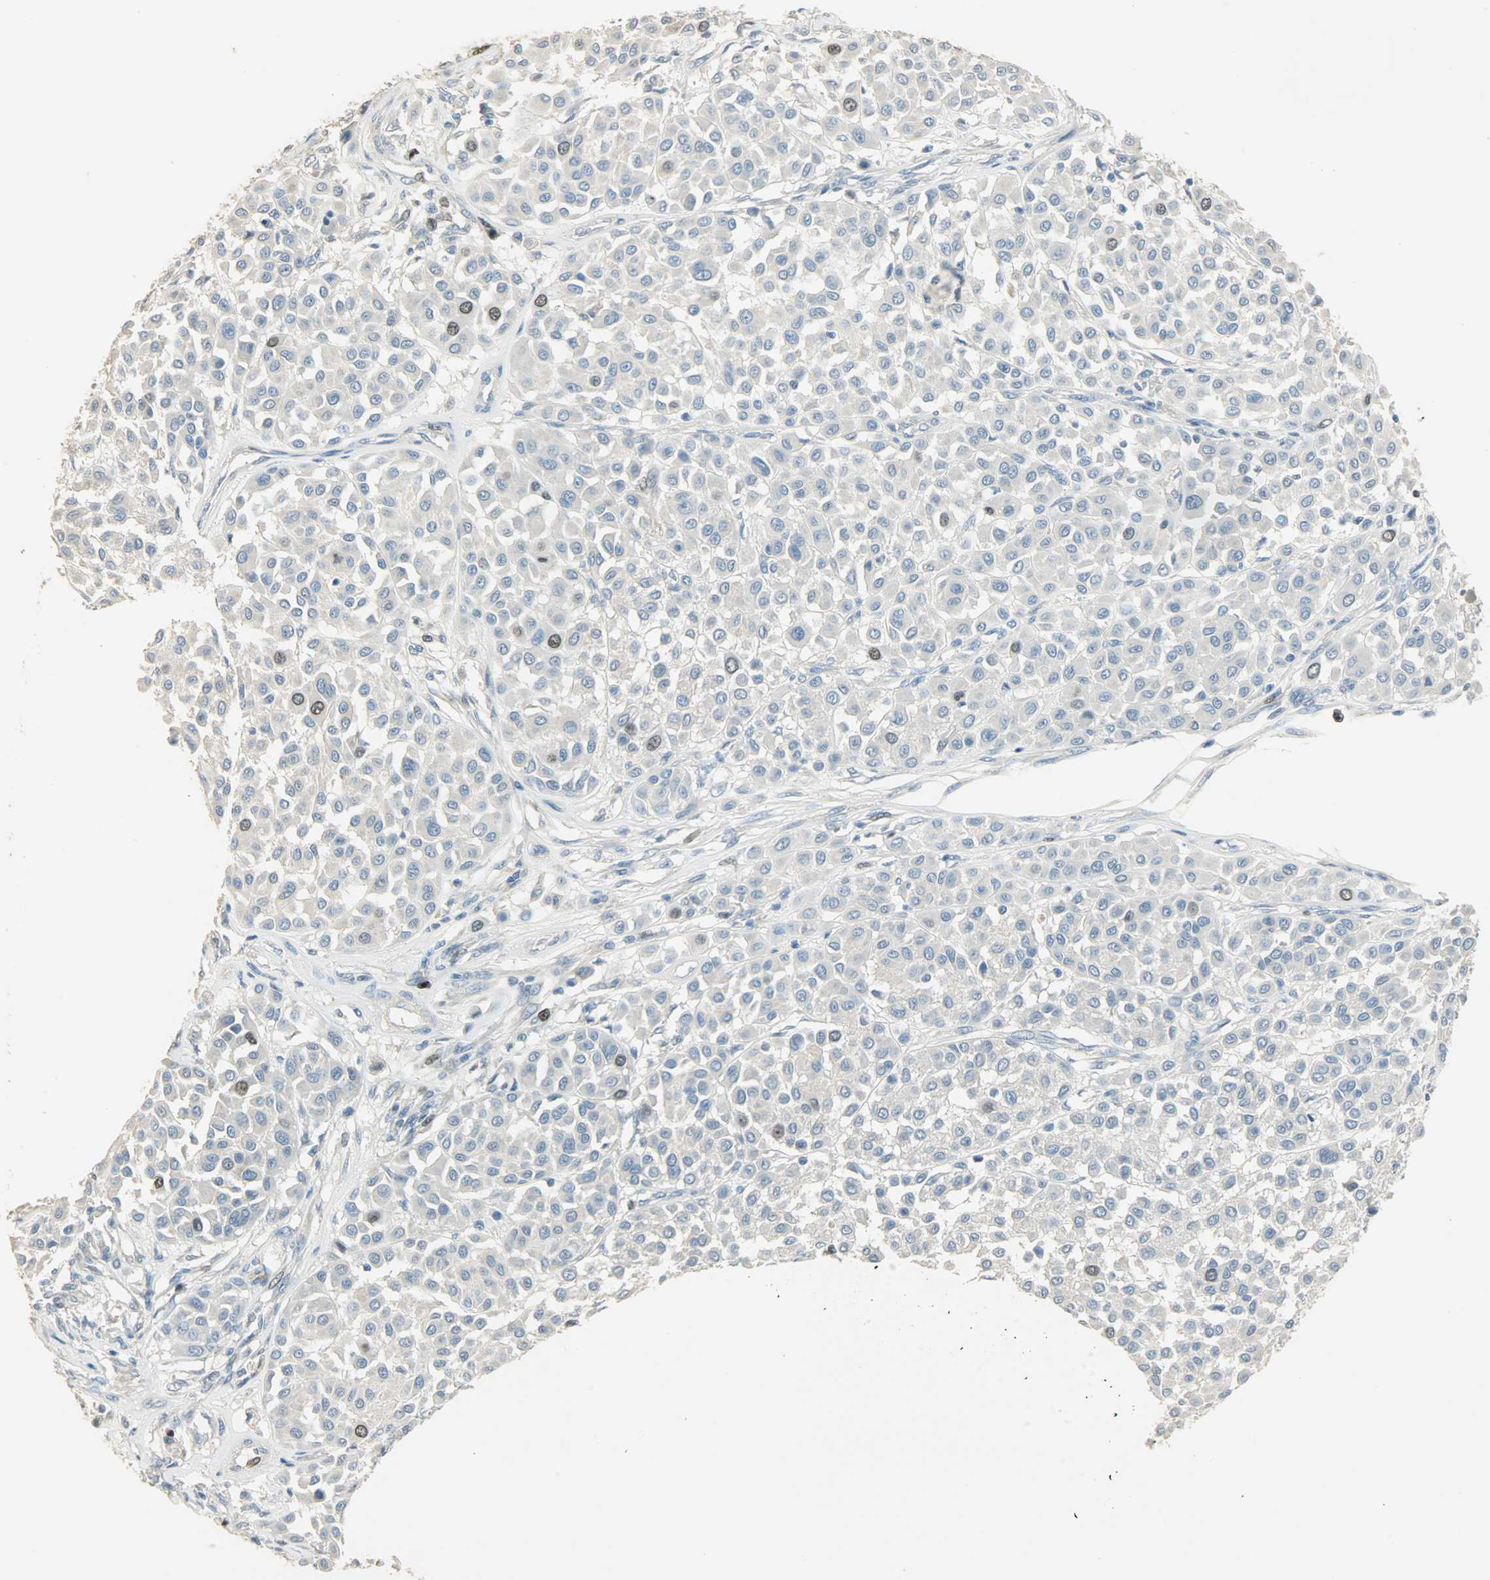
{"staining": {"intensity": "strong", "quantity": "<25%", "location": "nuclear"}, "tissue": "melanoma", "cell_type": "Tumor cells", "image_type": "cancer", "snomed": [{"axis": "morphology", "description": "Malignant melanoma, Metastatic site"}, {"axis": "topography", "description": "Soft tissue"}], "caption": "Immunohistochemistry (IHC) image of neoplastic tissue: human malignant melanoma (metastatic site) stained using IHC displays medium levels of strong protein expression localized specifically in the nuclear of tumor cells, appearing as a nuclear brown color.", "gene": "TPX2", "patient": {"sex": "male", "age": 41}}